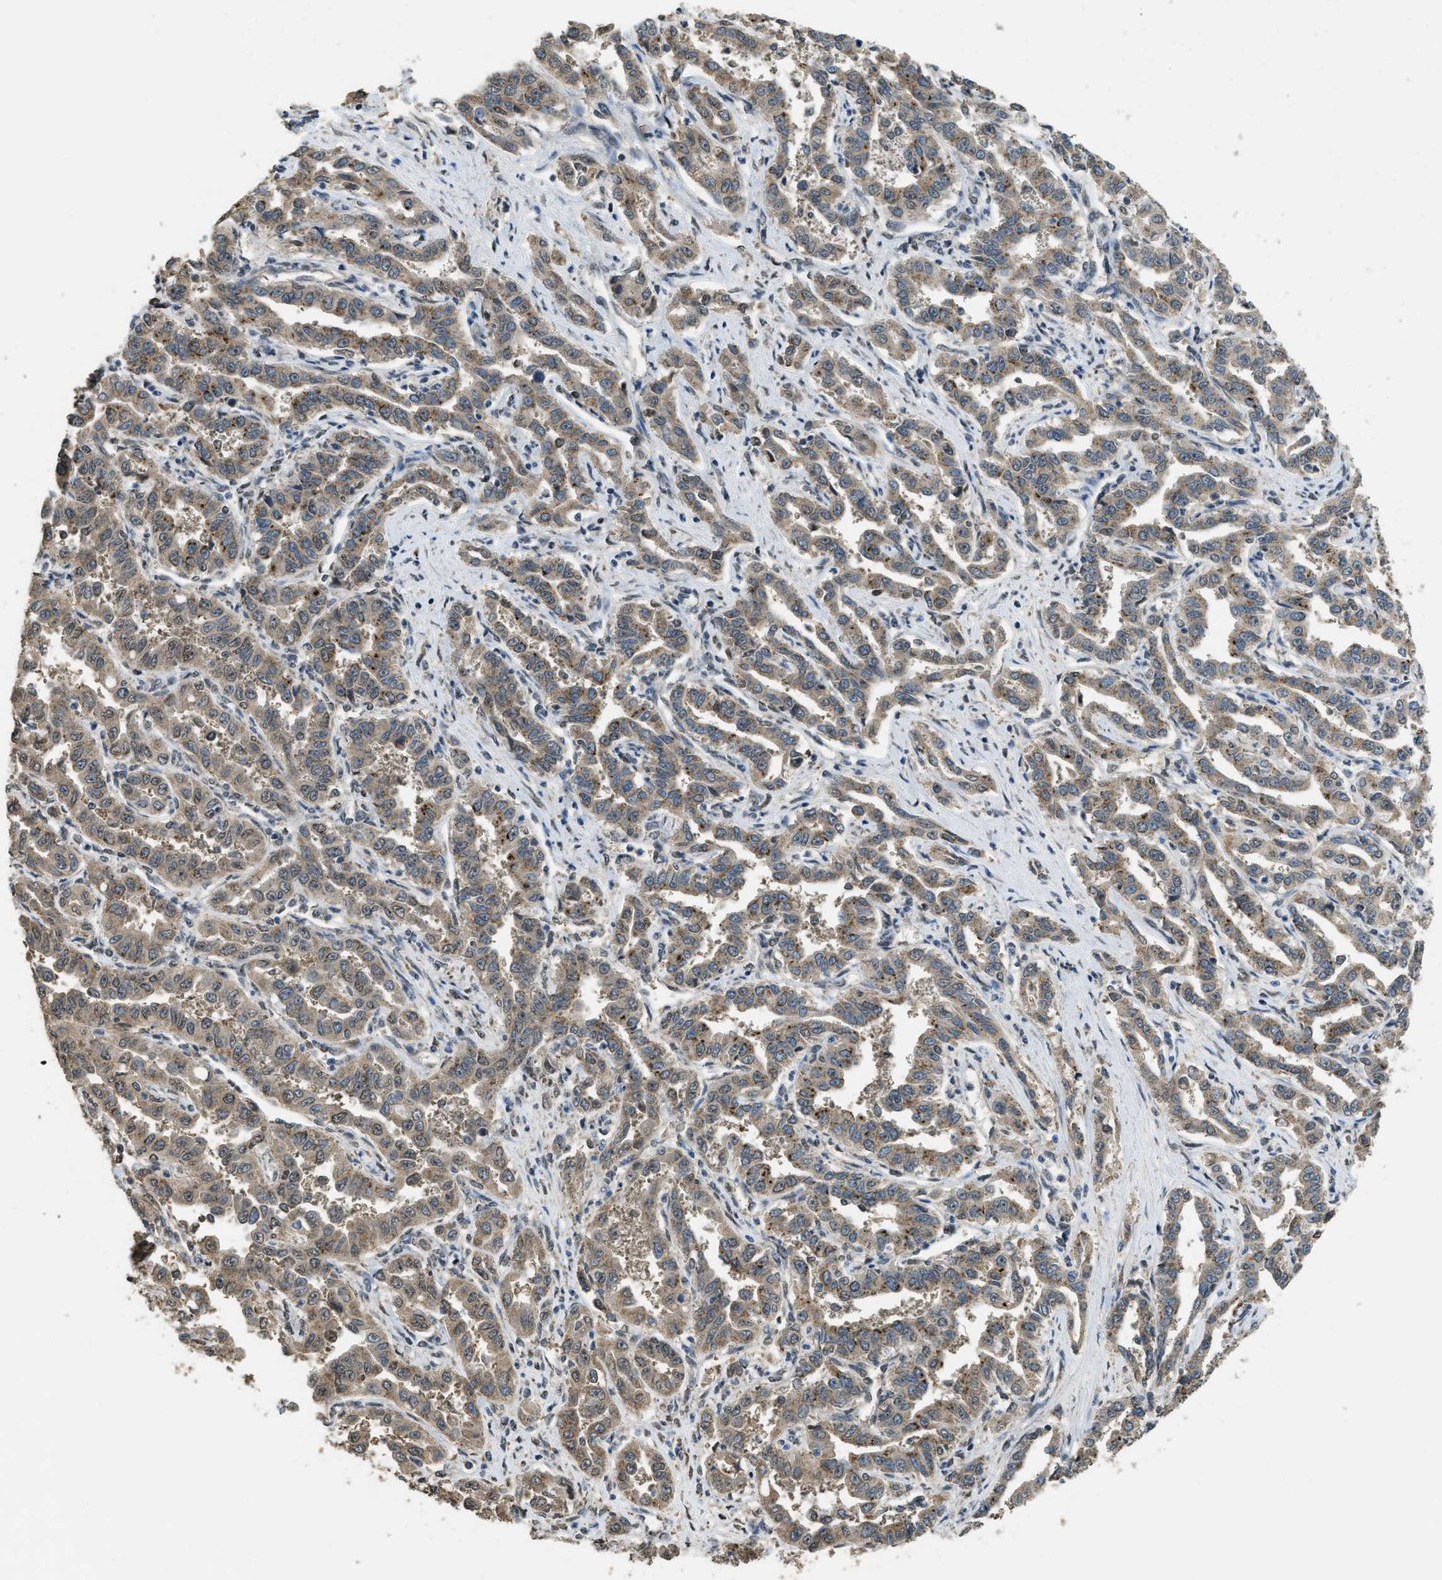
{"staining": {"intensity": "moderate", "quantity": ">75%", "location": "cytoplasmic/membranous"}, "tissue": "liver cancer", "cell_type": "Tumor cells", "image_type": "cancer", "snomed": [{"axis": "morphology", "description": "Cholangiocarcinoma"}, {"axis": "topography", "description": "Liver"}], "caption": "Immunohistochemical staining of human liver cancer reveals medium levels of moderate cytoplasmic/membranous positivity in approximately >75% of tumor cells.", "gene": "IPO7", "patient": {"sex": "male", "age": 59}}